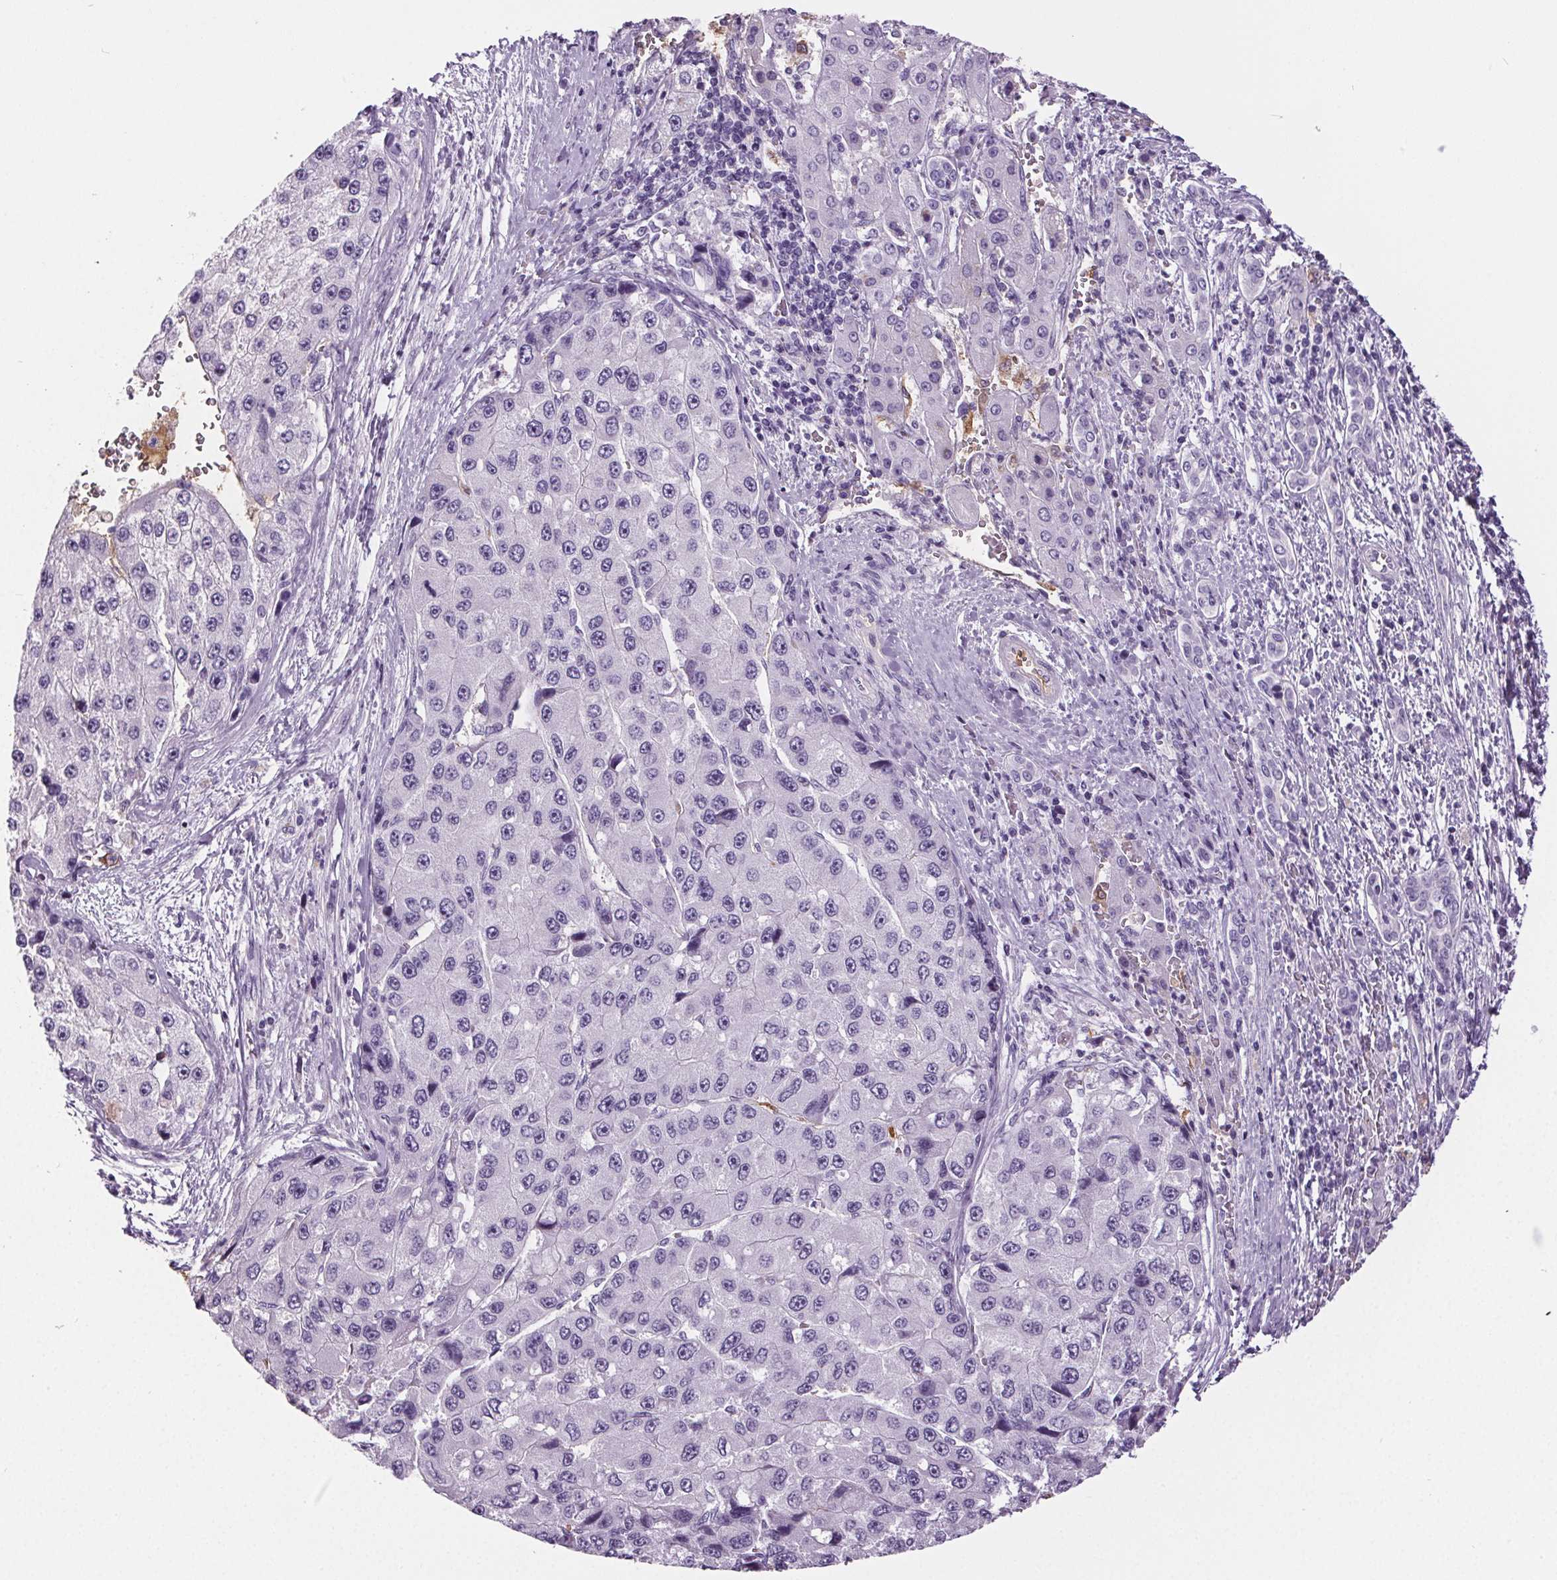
{"staining": {"intensity": "negative", "quantity": "none", "location": "none"}, "tissue": "liver cancer", "cell_type": "Tumor cells", "image_type": "cancer", "snomed": [{"axis": "morphology", "description": "Carcinoma, Hepatocellular, NOS"}, {"axis": "topography", "description": "Liver"}], "caption": "DAB immunohistochemical staining of human liver cancer (hepatocellular carcinoma) shows no significant staining in tumor cells.", "gene": "CD5L", "patient": {"sex": "female", "age": 73}}